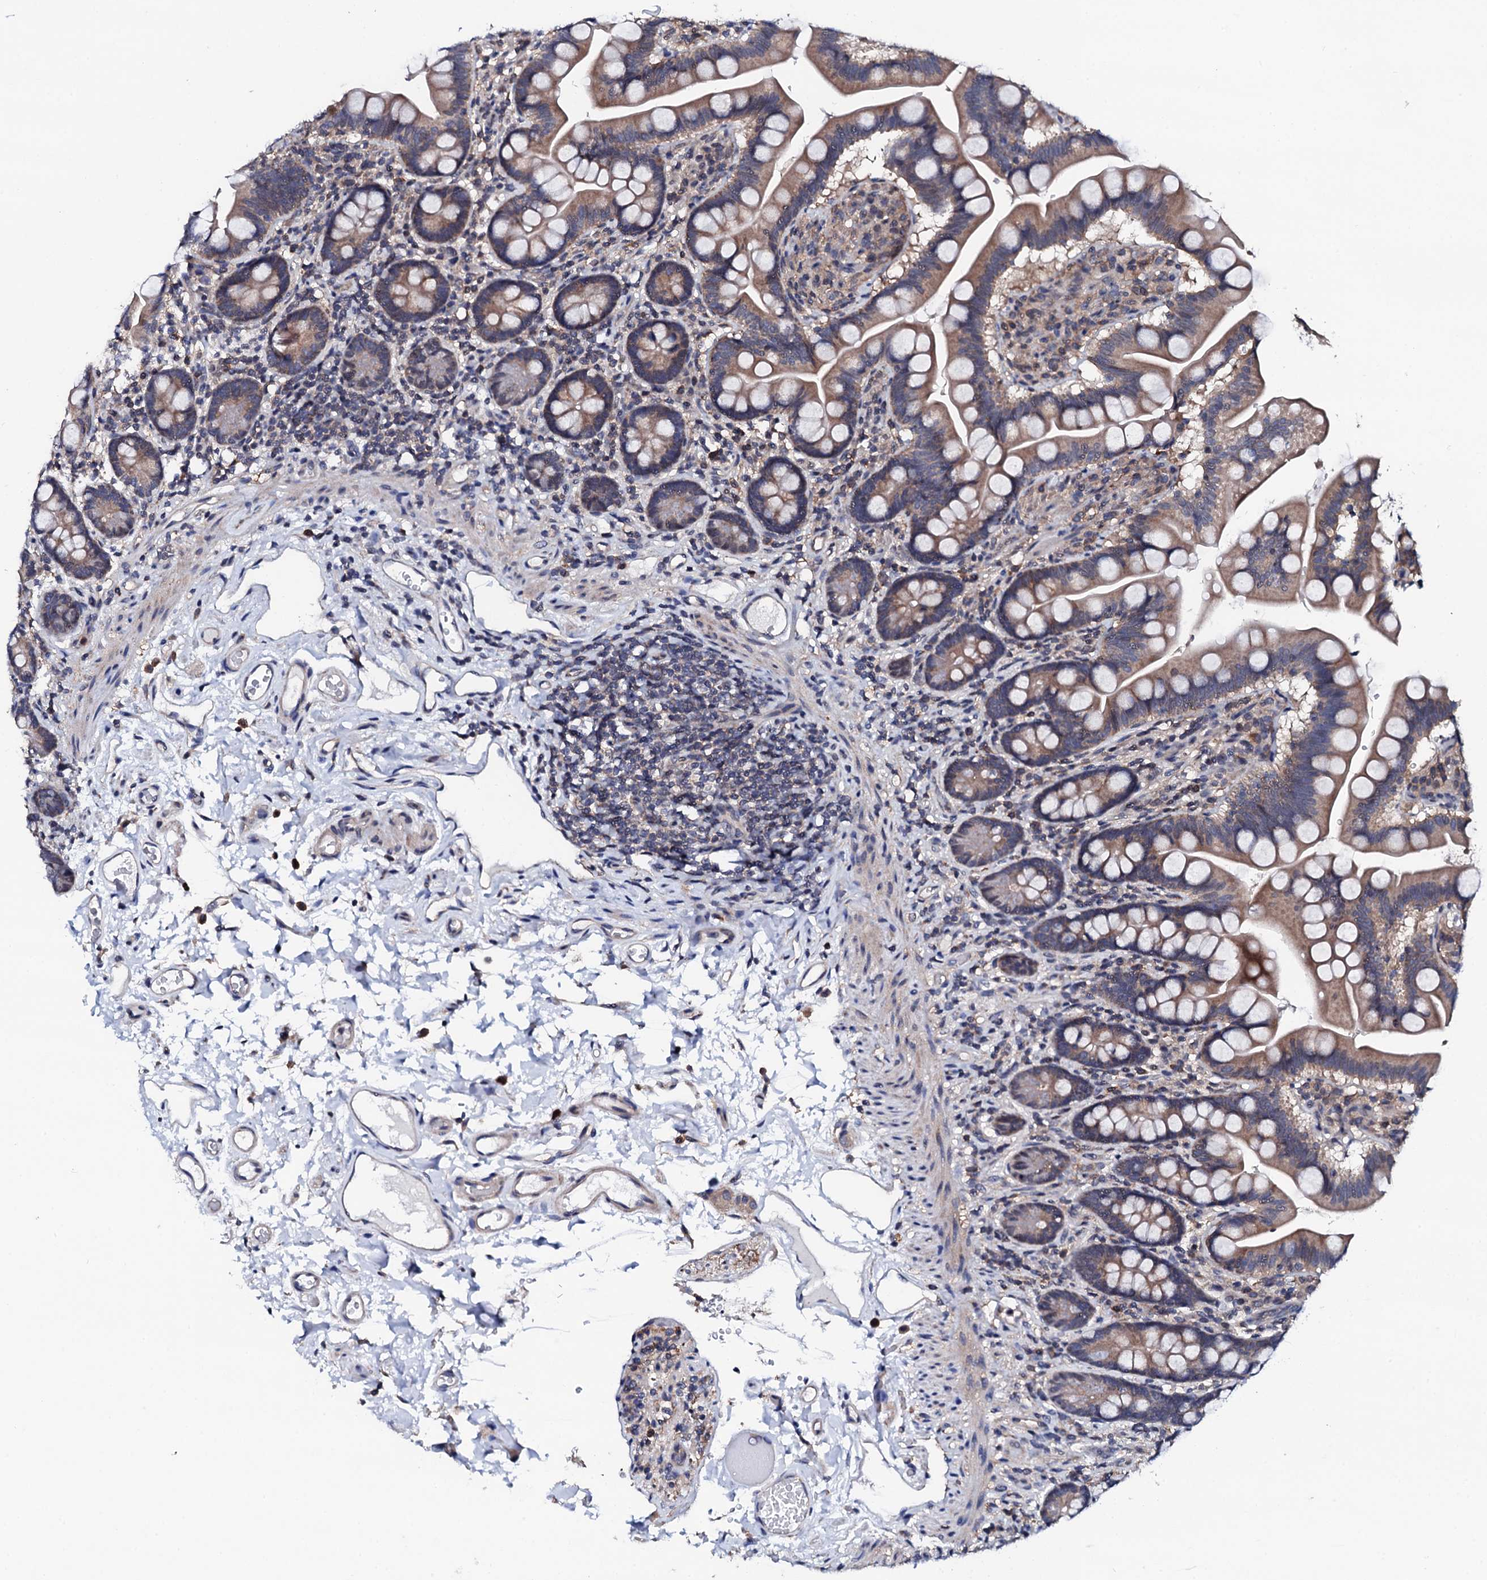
{"staining": {"intensity": "moderate", "quantity": "25%-75%", "location": "cytoplasmic/membranous"}, "tissue": "small intestine", "cell_type": "Glandular cells", "image_type": "normal", "snomed": [{"axis": "morphology", "description": "Normal tissue, NOS"}, {"axis": "topography", "description": "Small intestine"}], "caption": "The micrograph shows immunohistochemical staining of unremarkable small intestine. There is moderate cytoplasmic/membranous positivity is present in about 25%-75% of glandular cells.", "gene": "EDC3", "patient": {"sex": "female", "age": 64}}